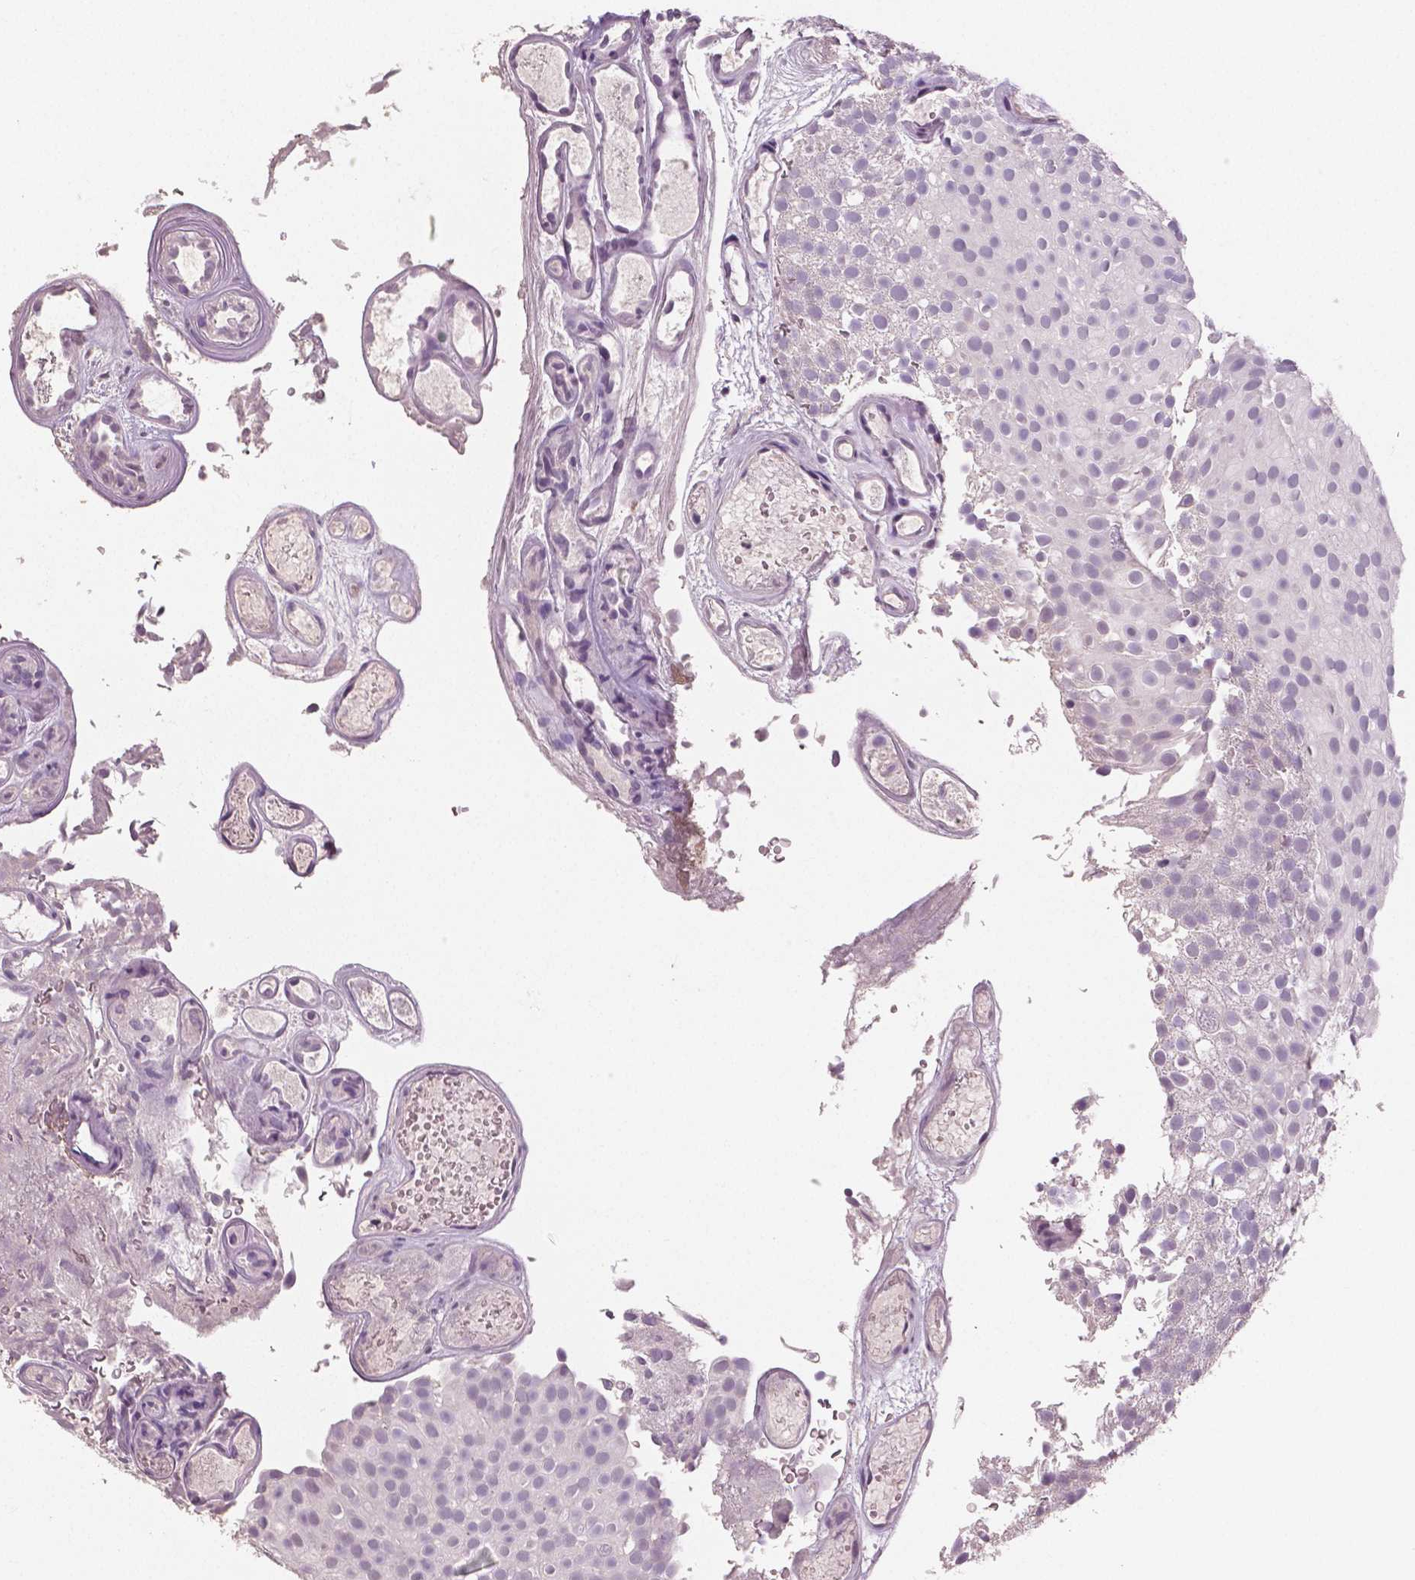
{"staining": {"intensity": "negative", "quantity": "none", "location": "none"}, "tissue": "urothelial cancer", "cell_type": "Tumor cells", "image_type": "cancer", "snomed": [{"axis": "morphology", "description": "Urothelial carcinoma, Low grade"}, {"axis": "topography", "description": "Urinary bladder"}], "caption": "The immunohistochemistry (IHC) photomicrograph has no significant expression in tumor cells of urothelial cancer tissue.", "gene": "NECAB1", "patient": {"sex": "male", "age": 78}}